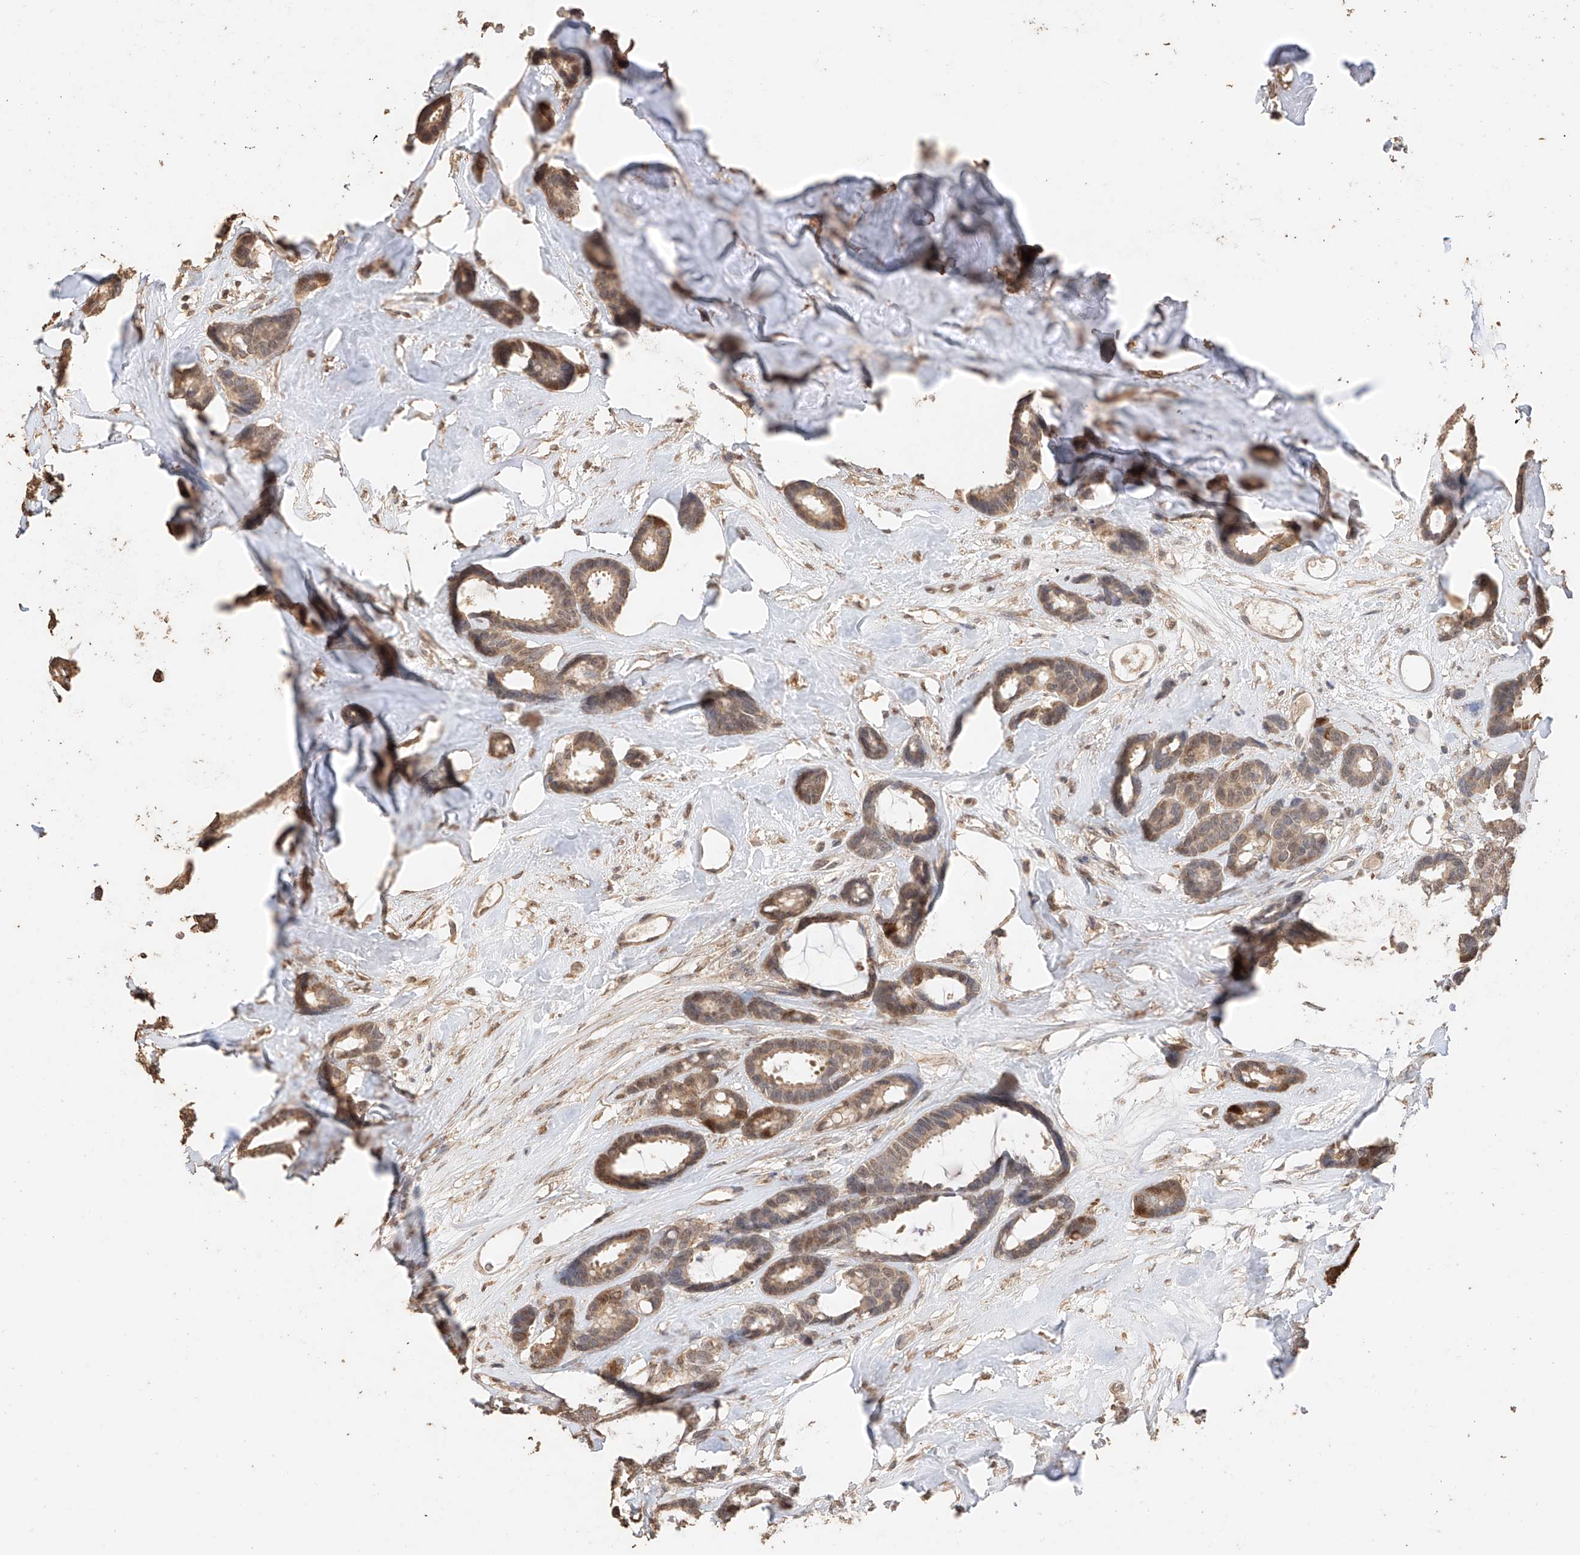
{"staining": {"intensity": "moderate", "quantity": ">75%", "location": "cytoplasmic/membranous"}, "tissue": "breast cancer", "cell_type": "Tumor cells", "image_type": "cancer", "snomed": [{"axis": "morphology", "description": "Duct carcinoma"}, {"axis": "topography", "description": "Breast"}], "caption": "Breast cancer stained with IHC exhibits moderate cytoplasmic/membranous positivity in about >75% of tumor cells. The protein of interest is shown in brown color, while the nuclei are stained blue.", "gene": "IL22RA2", "patient": {"sex": "female", "age": 87}}